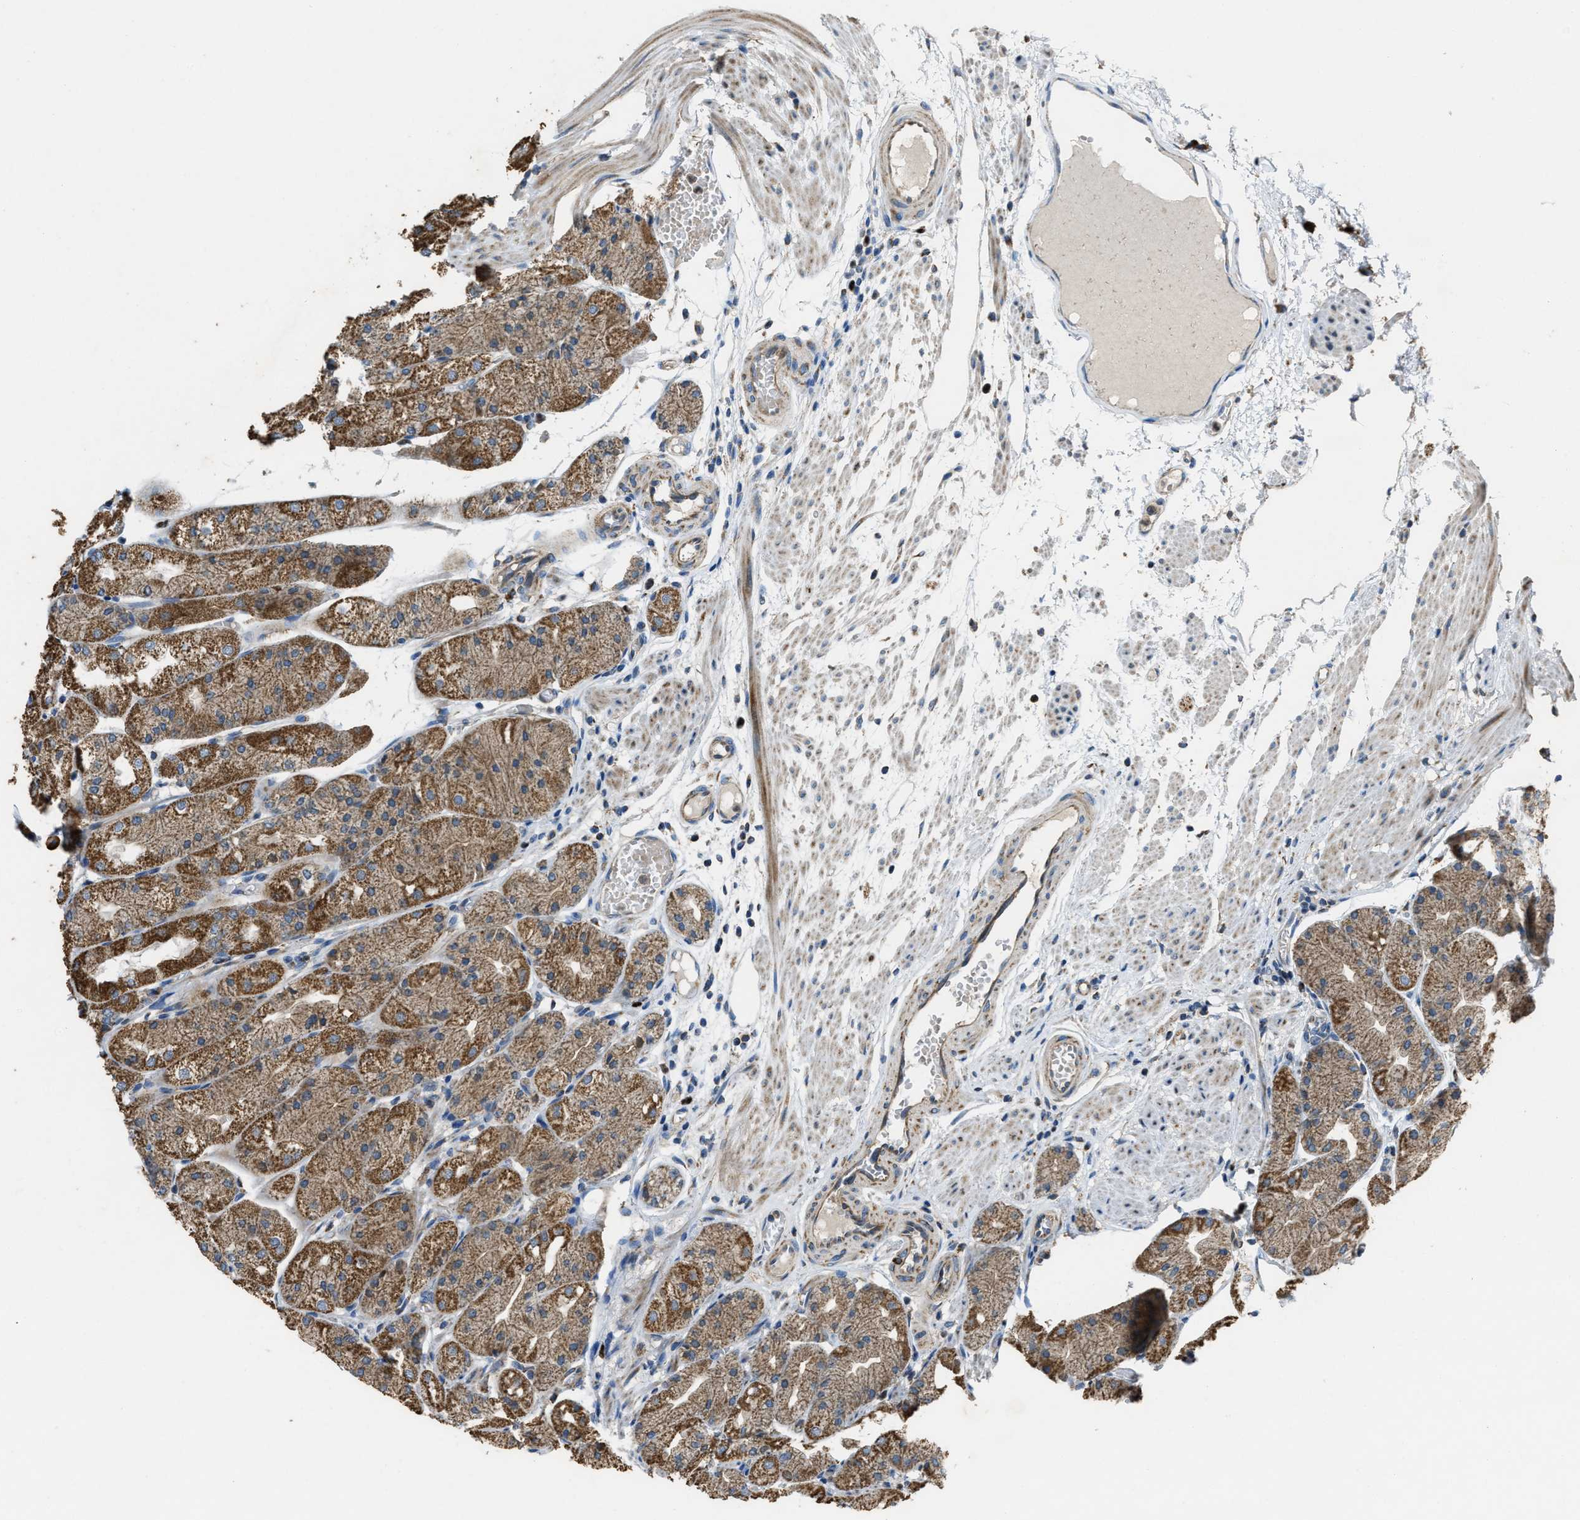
{"staining": {"intensity": "moderate", "quantity": ">75%", "location": "cytoplasmic/membranous"}, "tissue": "stomach", "cell_type": "Glandular cells", "image_type": "normal", "snomed": [{"axis": "morphology", "description": "Normal tissue, NOS"}, {"axis": "topography", "description": "Stomach, upper"}], "caption": "A high-resolution histopathology image shows immunohistochemistry staining of unremarkable stomach, which shows moderate cytoplasmic/membranous staining in about >75% of glandular cells. Nuclei are stained in blue.", "gene": "SLC25A11", "patient": {"sex": "male", "age": 72}}